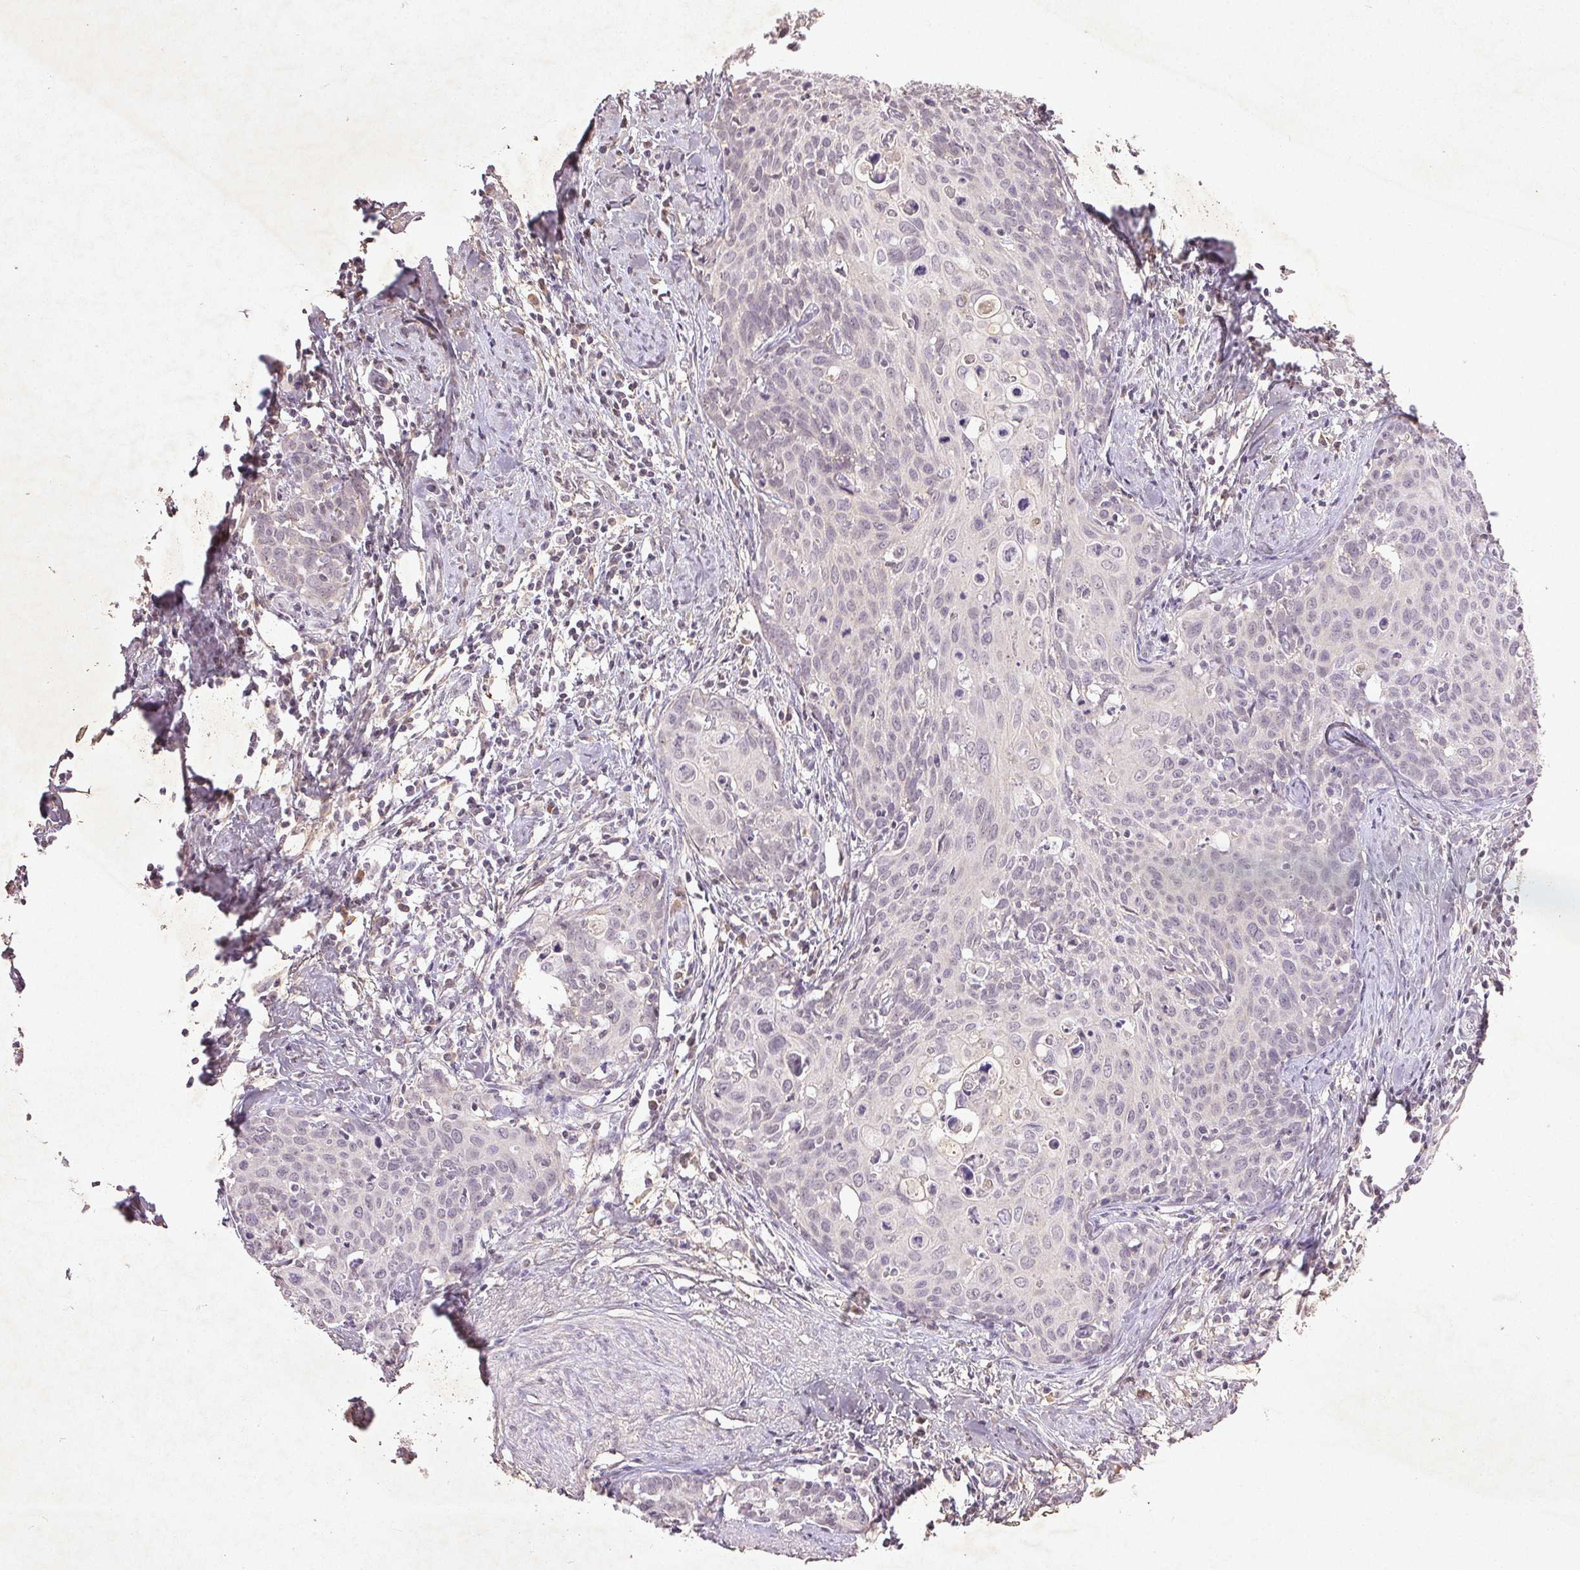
{"staining": {"intensity": "negative", "quantity": "none", "location": "none"}, "tissue": "cervical cancer", "cell_type": "Tumor cells", "image_type": "cancer", "snomed": [{"axis": "morphology", "description": "Squamous cell carcinoma, NOS"}, {"axis": "topography", "description": "Cervix"}], "caption": "Immunohistochemical staining of cervical cancer (squamous cell carcinoma) displays no significant positivity in tumor cells.", "gene": "FAM168B", "patient": {"sex": "female", "age": 62}}